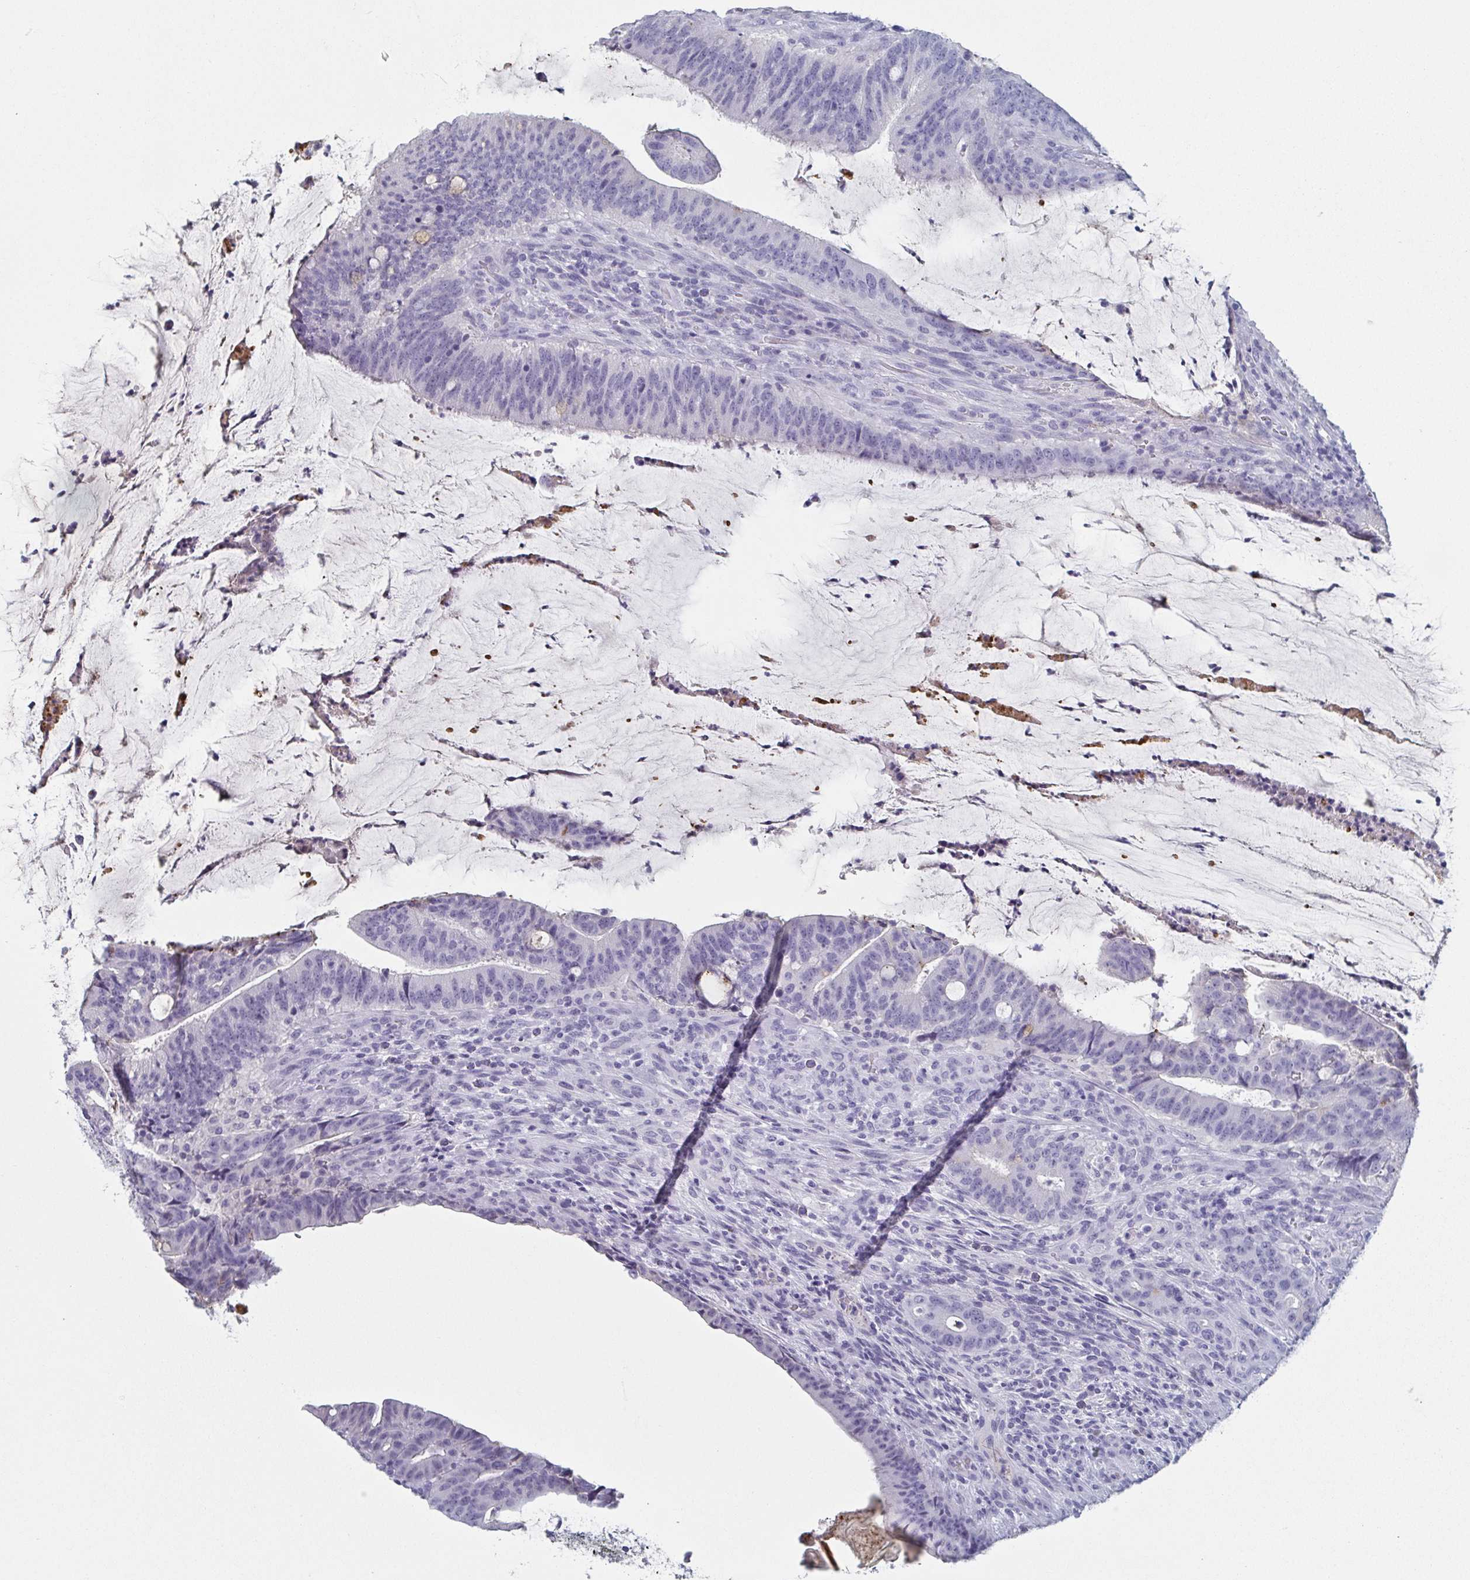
{"staining": {"intensity": "negative", "quantity": "none", "location": "none"}, "tissue": "colorectal cancer", "cell_type": "Tumor cells", "image_type": "cancer", "snomed": [{"axis": "morphology", "description": "Adenocarcinoma, NOS"}, {"axis": "topography", "description": "Colon"}], "caption": "Tumor cells are negative for protein expression in human adenocarcinoma (colorectal).", "gene": "ITLN1", "patient": {"sex": "female", "age": 43}}